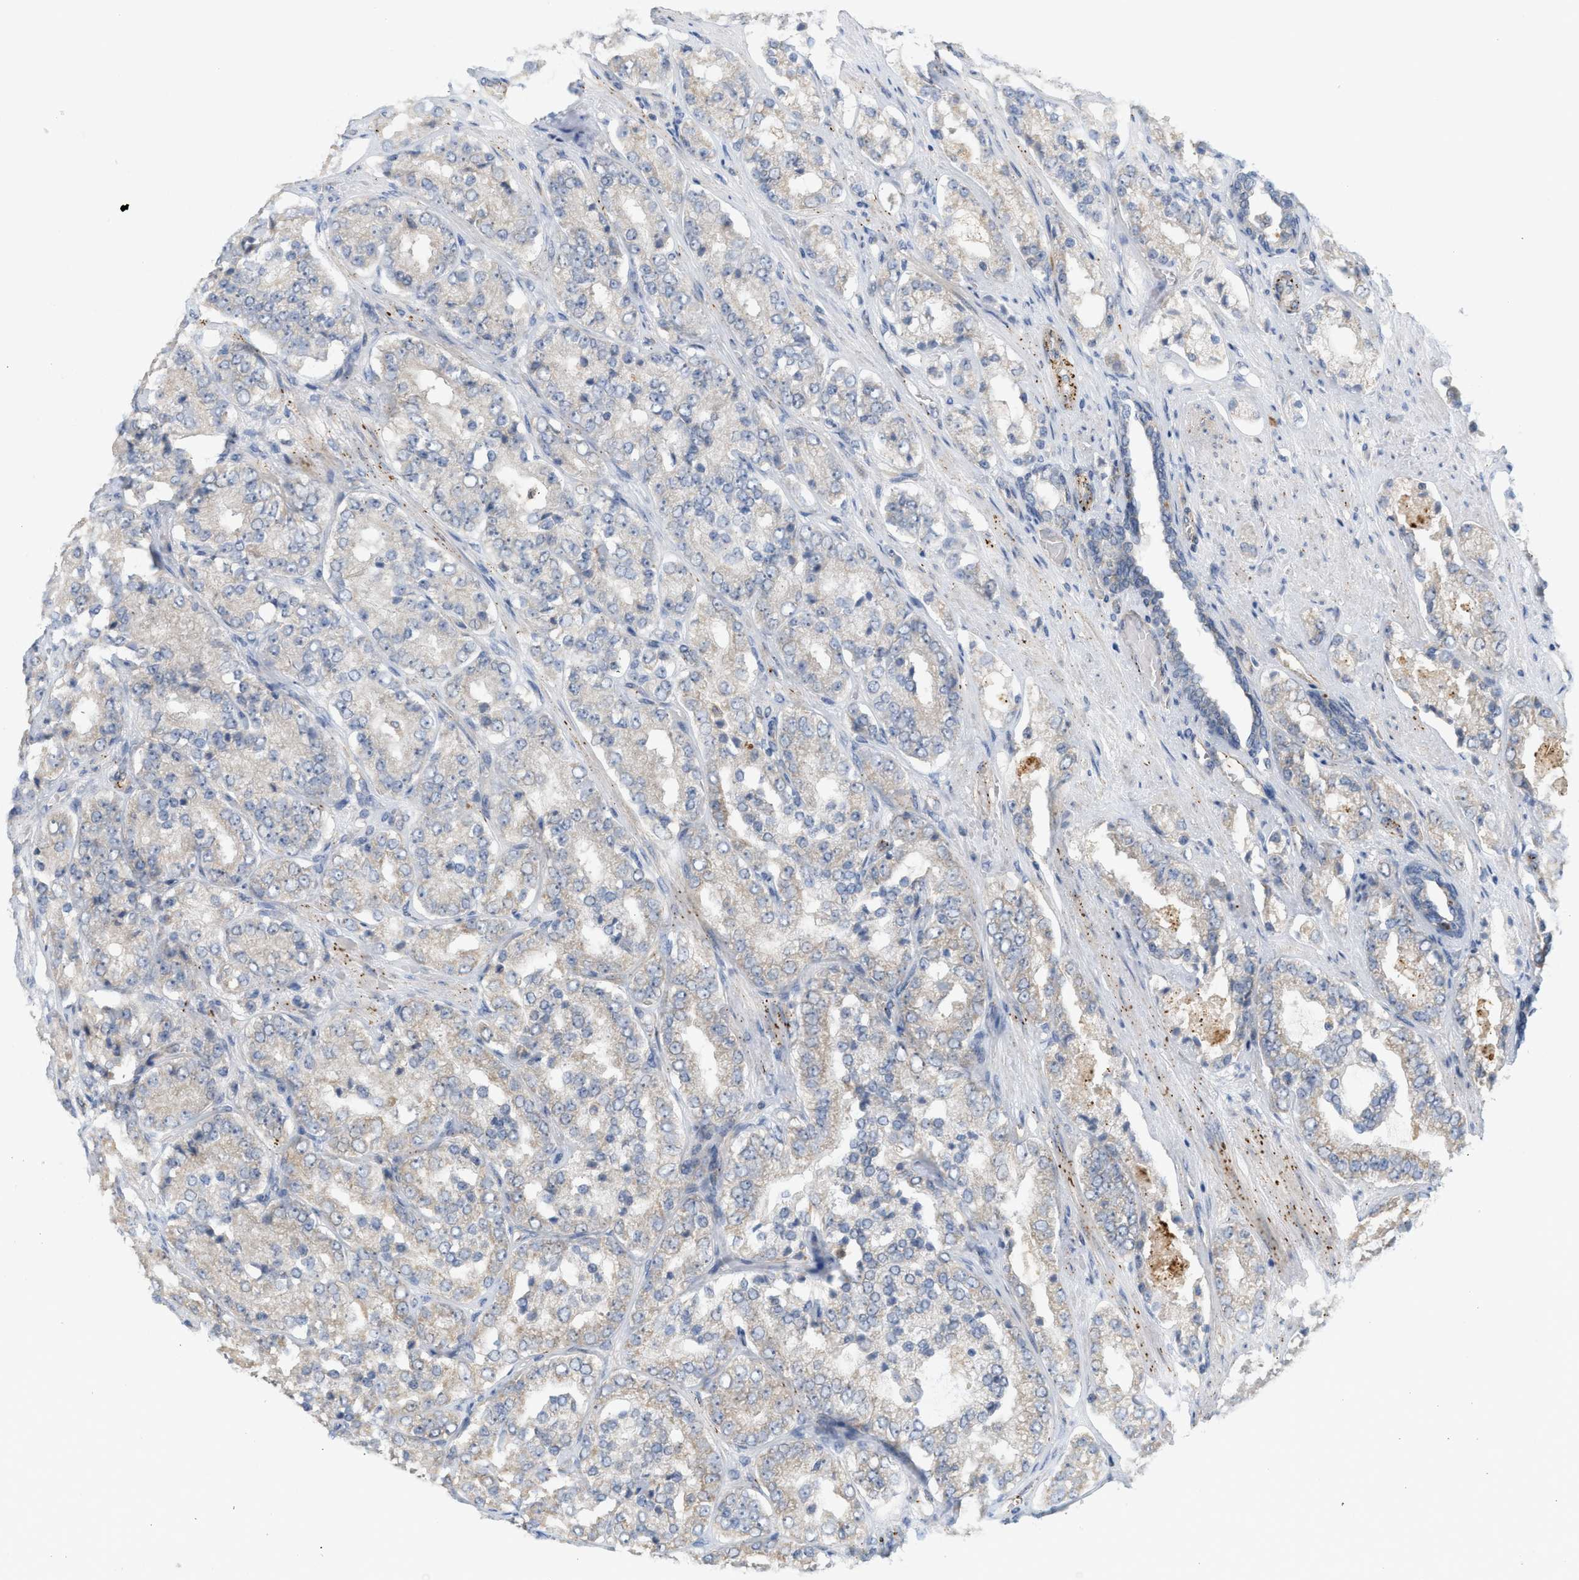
{"staining": {"intensity": "weak", "quantity": "<25%", "location": "cytoplasmic/membranous"}, "tissue": "prostate cancer", "cell_type": "Tumor cells", "image_type": "cancer", "snomed": [{"axis": "morphology", "description": "Adenocarcinoma, High grade"}, {"axis": "topography", "description": "Prostate"}], "caption": "This image is of prostate high-grade adenocarcinoma stained with immunohistochemistry (IHC) to label a protein in brown with the nuclei are counter-stained blue. There is no positivity in tumor cells.", "gene": "SVOP", "patient": {"sex": "male", "age": 65}}